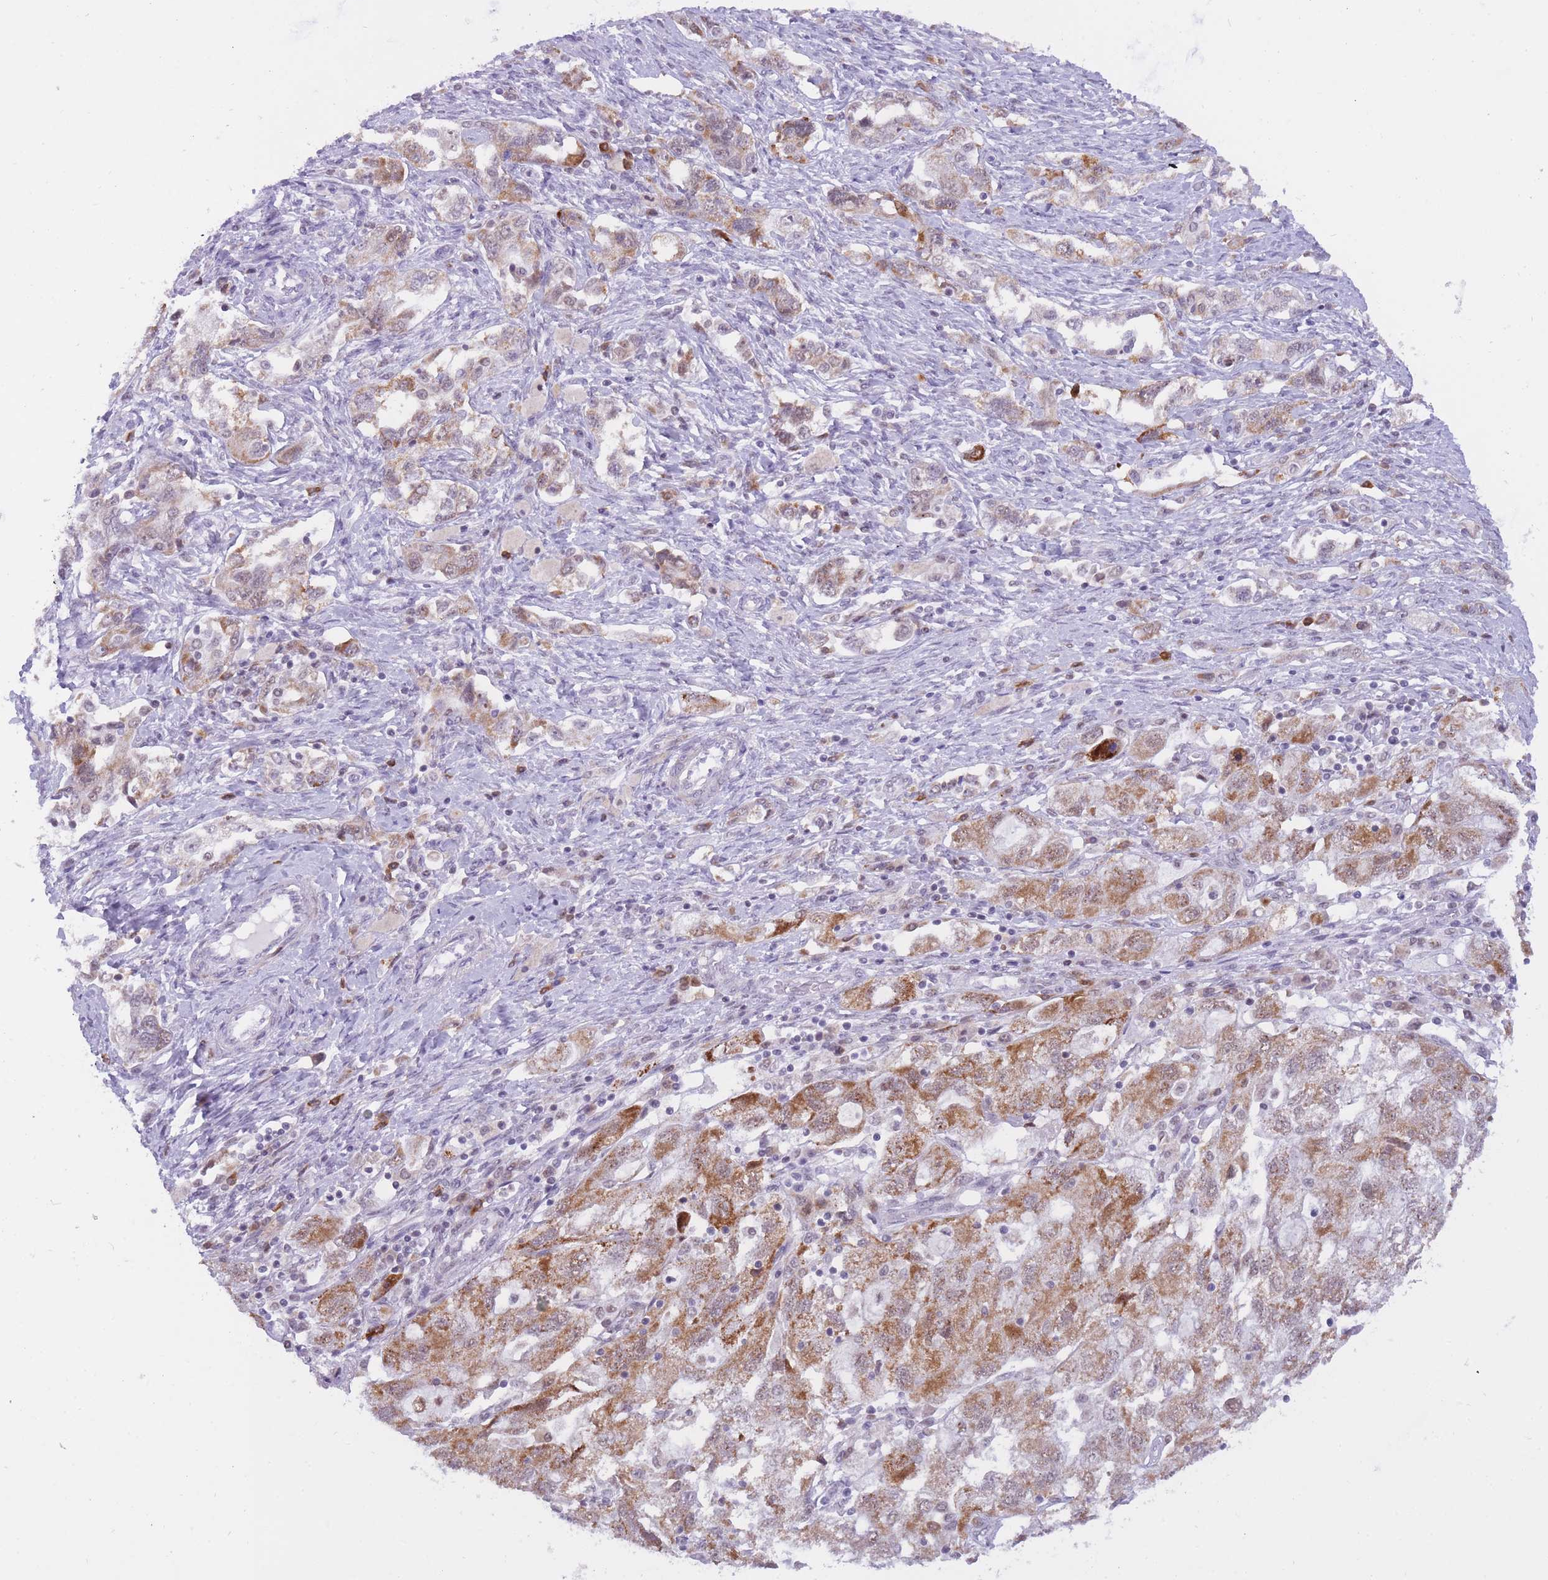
{"staining": {"intensity": "moderate", "quantity": ">75%", "location": "cytoplasmic/membranous"}, "tissue": "ovarian cancer", "cell_type": "Tumor cells", "image_type": "cancer", "snomed": [{"axis": "morphology", "description": "Carcinoma, NOS"}, {"axis": "morphology", "description": "Cystadenocarcinoma, serous, NOS"}, {"axis": "topography", "description": "Ovary"}], "caption": "This histopathology image reveals immunohistochemistry (IHC) staining of human ovarian cancer (carcinoma), with medium moderate cytoplasmic/membranous positivity in approximately >75% of tumor cells.", "gene": "CYP2B6", "patient": {"sex": "female", "age": 69}}